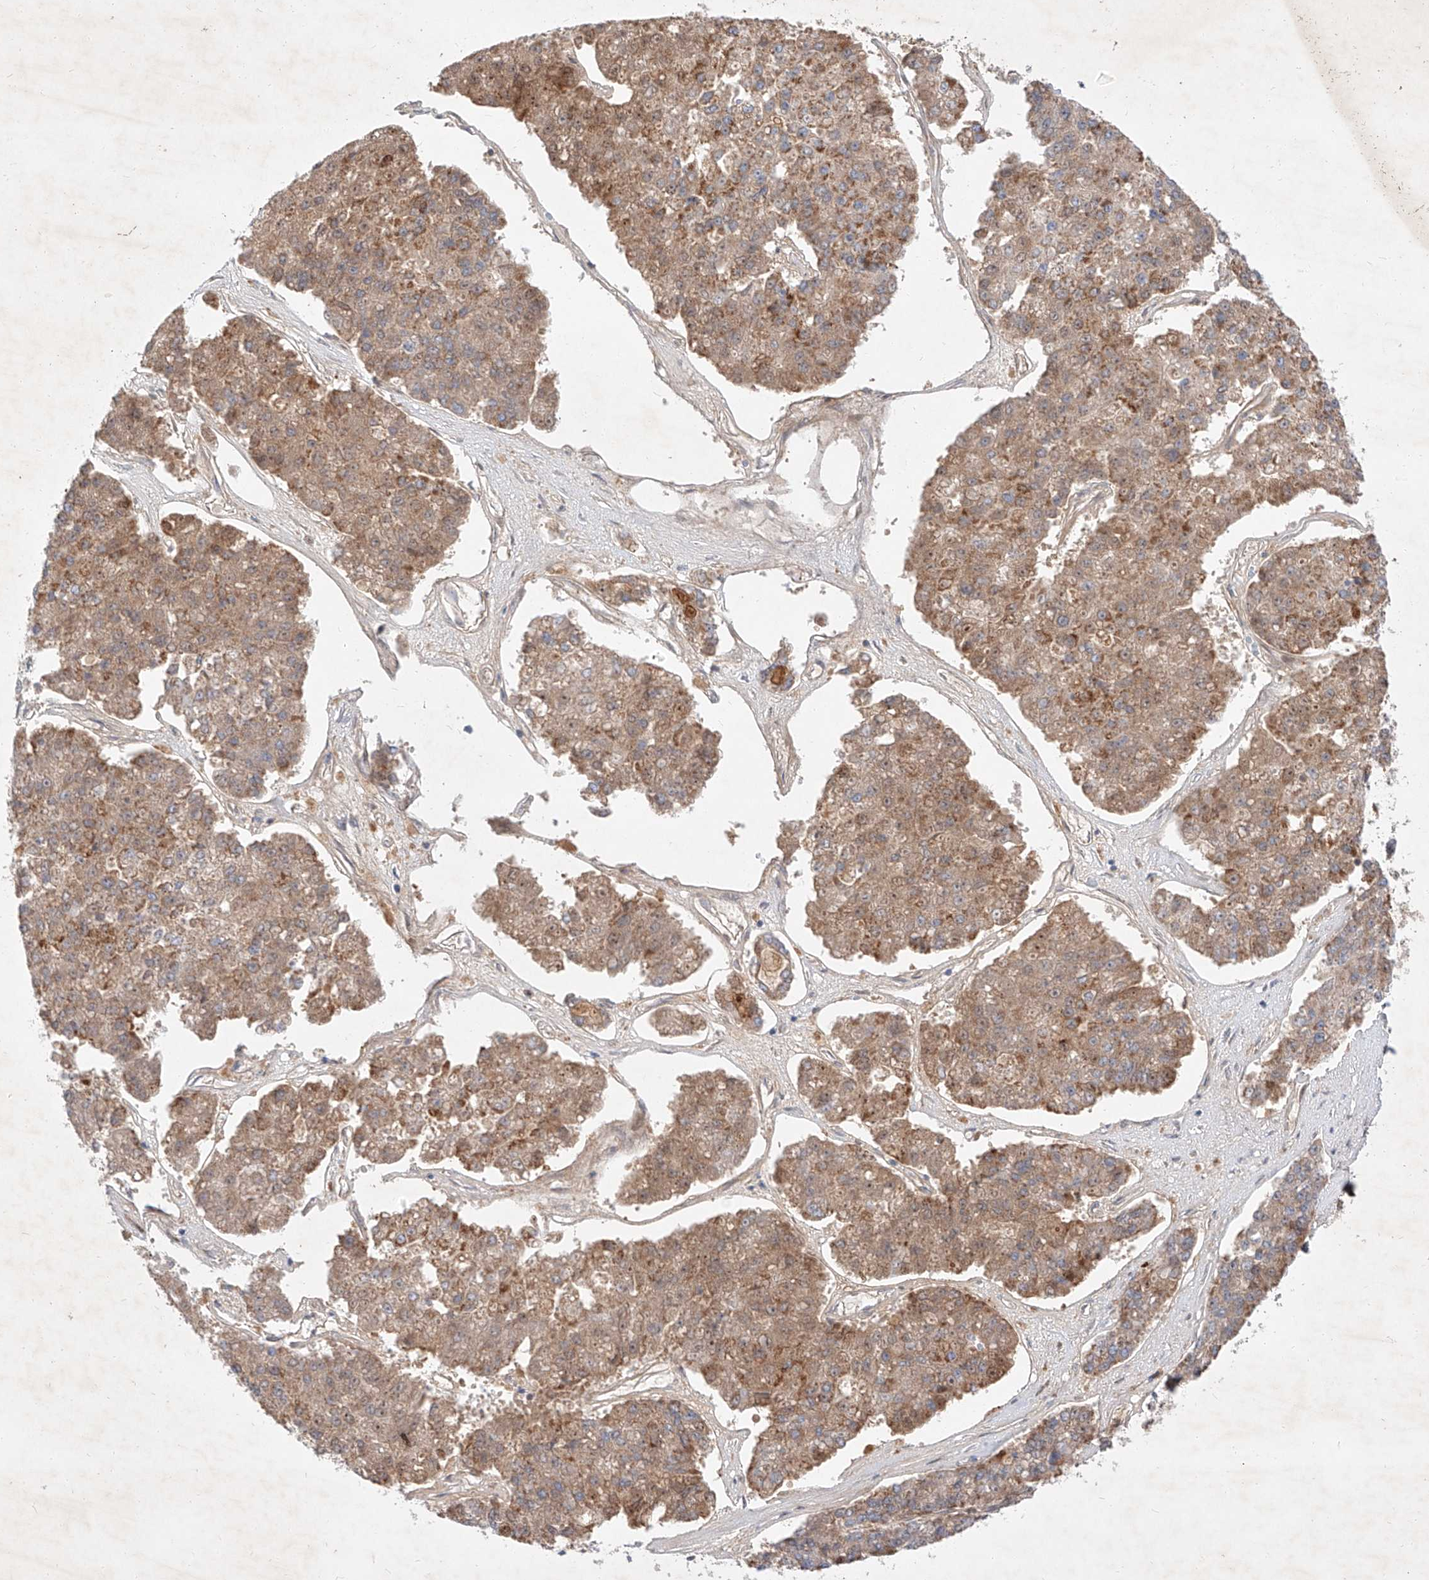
{"staining": {"intensity": "moderate", "quantity": ">75%", "location": "cytoplasmic/membranous"}, "tissue": "pancreatic cancer", "cell_type": "Tumor cells", "image_type": "cancer", "snomed": [{"axis": "morphology", "description": "Adenocarcinoma, NOS"}, {"axis": "topography", "description": "Pancreas"}], "caption": "Tumor cells reveal medium levels of moderate cytoplasmic/membranous expression in approximately >75% of cells in human adenocarcinoma (pancreatic). (Stains: DAB in brown, nuclei in blue, Microscopy: brightfield microscopy at high magnification).", "gene": "OSGEPL1", "patient": {"sex": "male", "age": 50}}